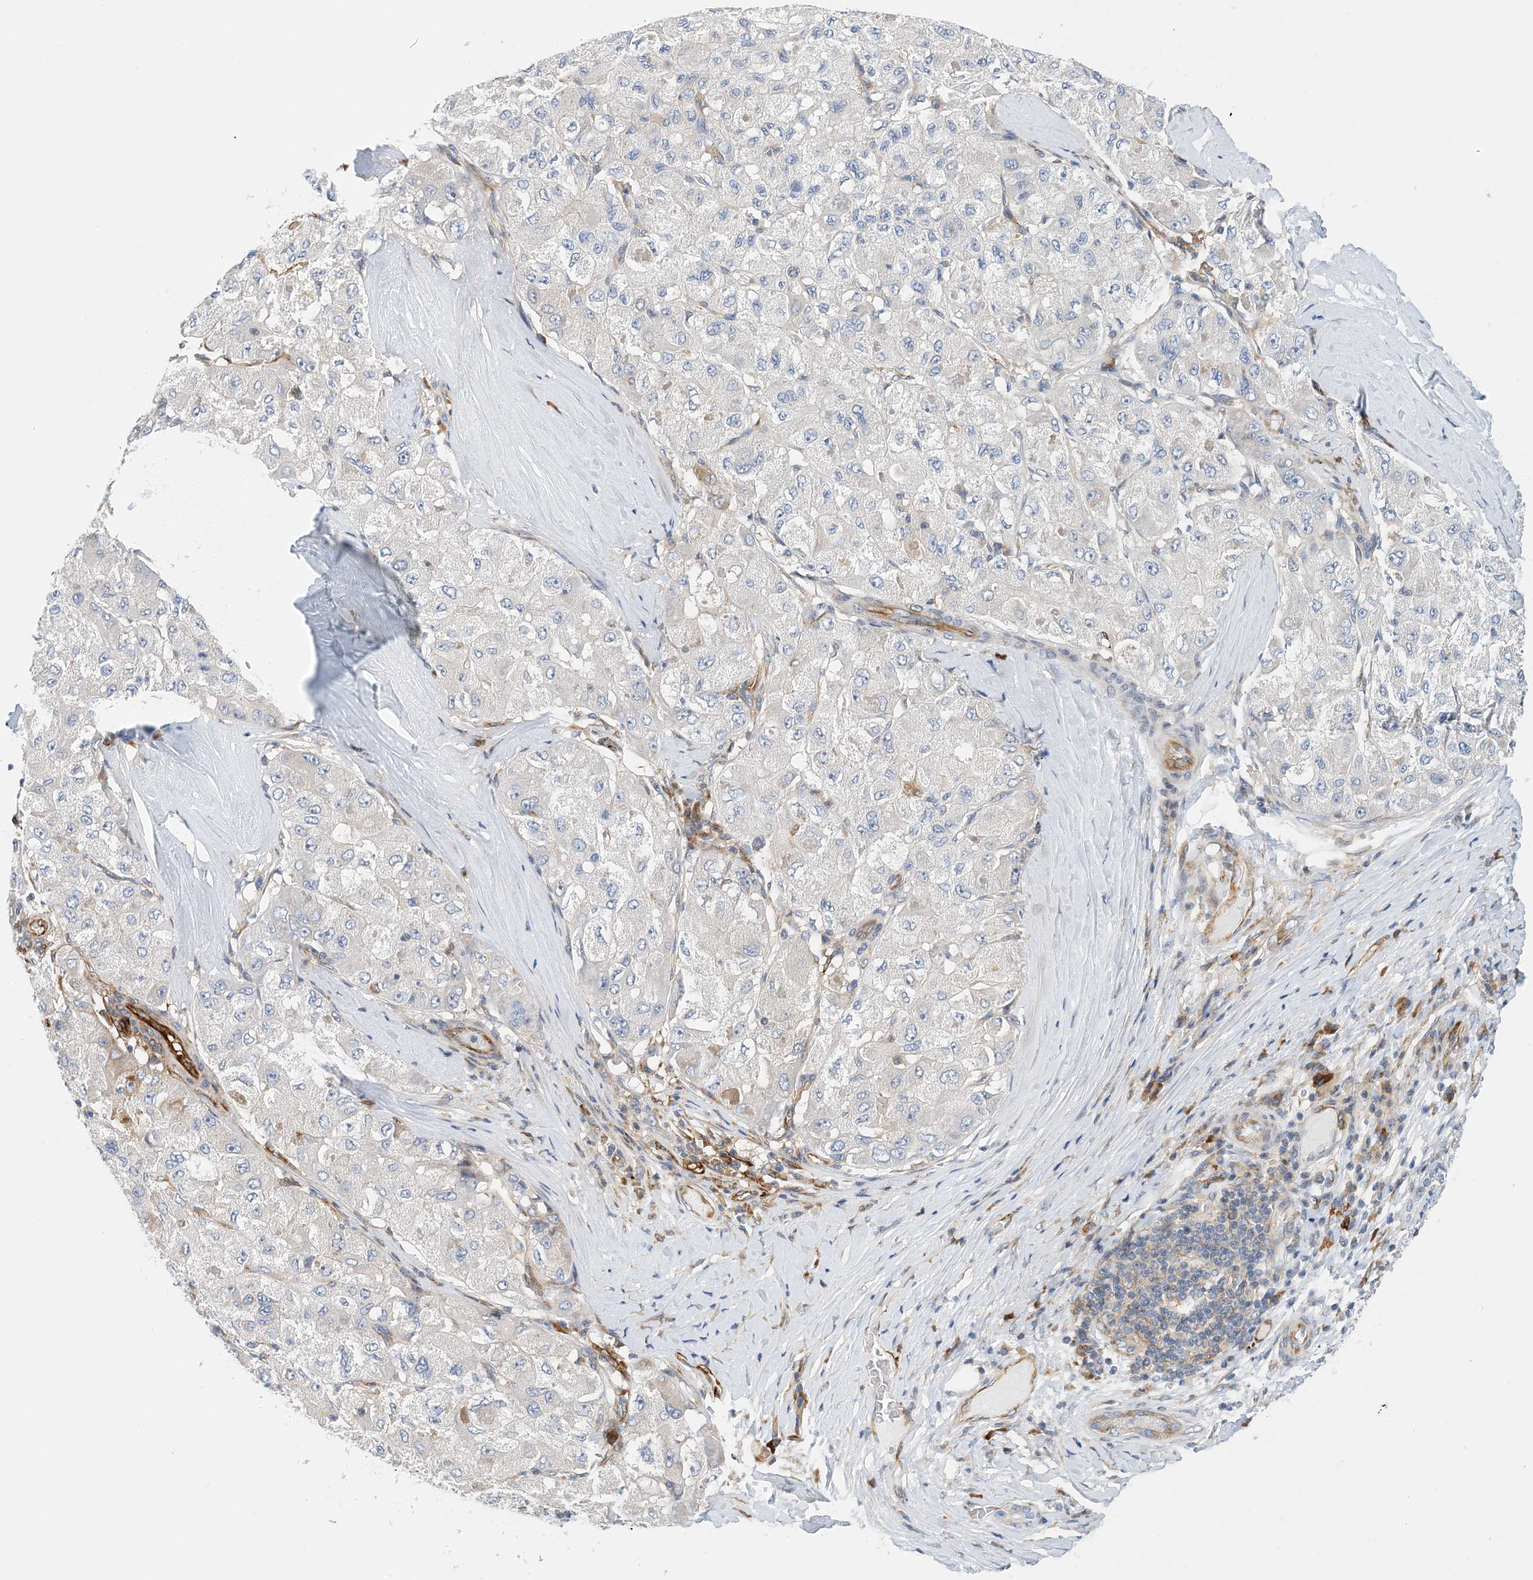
{"staining": {"intensity": "negative", "quantity": "none", "location": "none"}, "tissue": "liver cancer", "cell_type": "Tumor cells", "image_type": "cancer", "snomed": [{"axis": "morphology", "description": "Carcinoma, Hepatocellular, NOS"}, {"axis": "topography", "description": "Liver"}], "caption": "IHC histopathology image of neoplastic tissue: hepatocellular carcinoma (liver) stained with DAB (3,3'-diaminobenzidine) exhibits no significant protein expression in tumor cells.", "gene": "PCDHA2", "patient": {"sex": "male", "age": 80}}